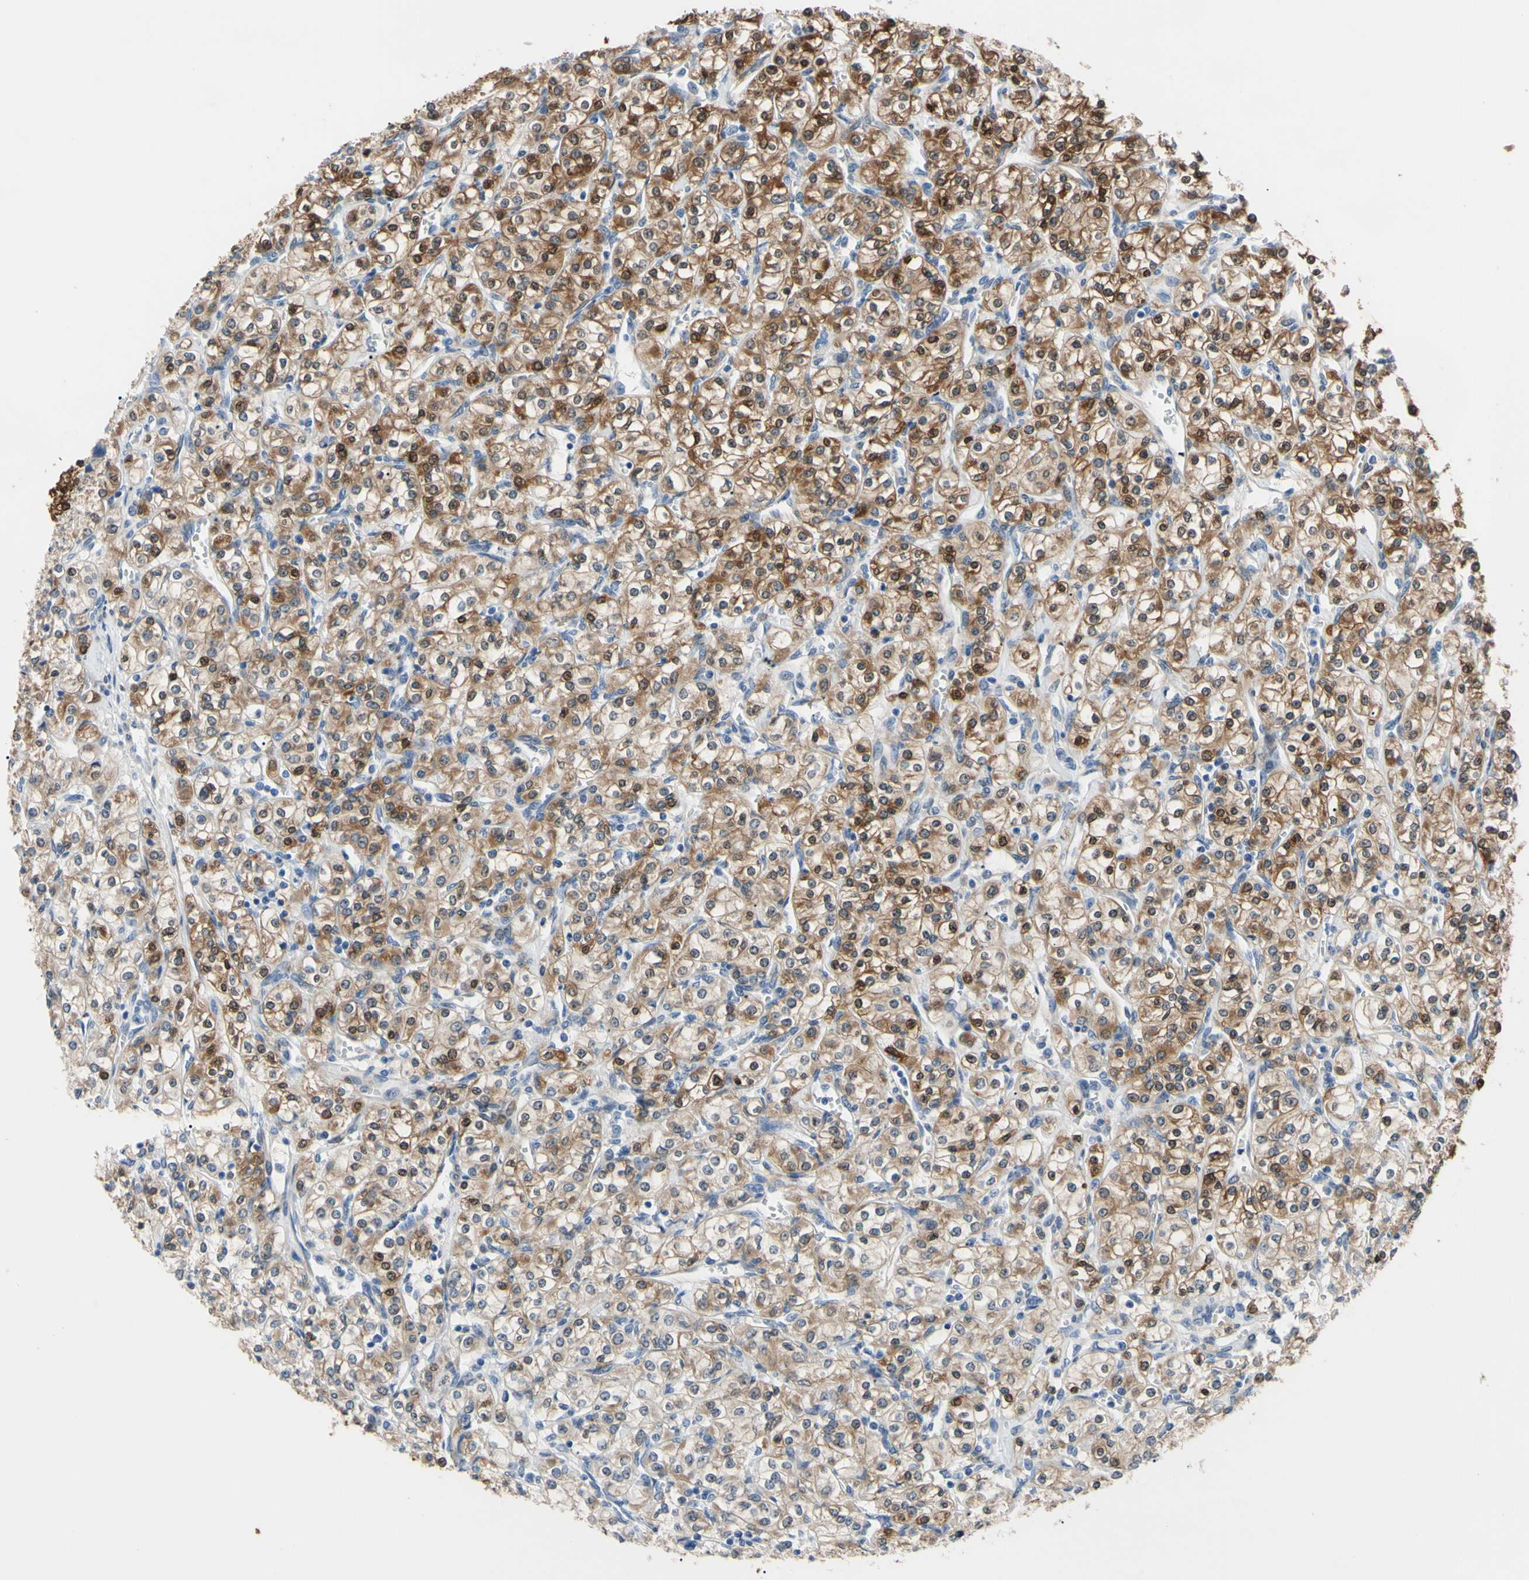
{"staining": {"intensity": "moderate", "quantity": ">75%", "location": "cytoplasmic/membranous,nuclear"}, "tissue": "renal cancer", "cell_type": "Tumor cells", "image_type": "cancer", "snomed": [{"axis": "morphology", "description": "Adenocarcinoma, NOS"}, {"axis": "topography", "description": "Kidney"}], "caption": "High-magnification brightfield microscopy of adenocarcinoma (renal) stained with DAB (3,3'-diaminobenzidine) (brown) and counterstained with hematoxylin (blue). tumor cells exhibit moderate cytoplasmic/membranous and nuclear staining is appreciated in approximately>75% of cells. (DAB (3,3'-diaminobenzidine) IHC with brightfield microscopy, high magnification).", "gene": "NOL3", "patient": {"sex": "male", "age": 77}}